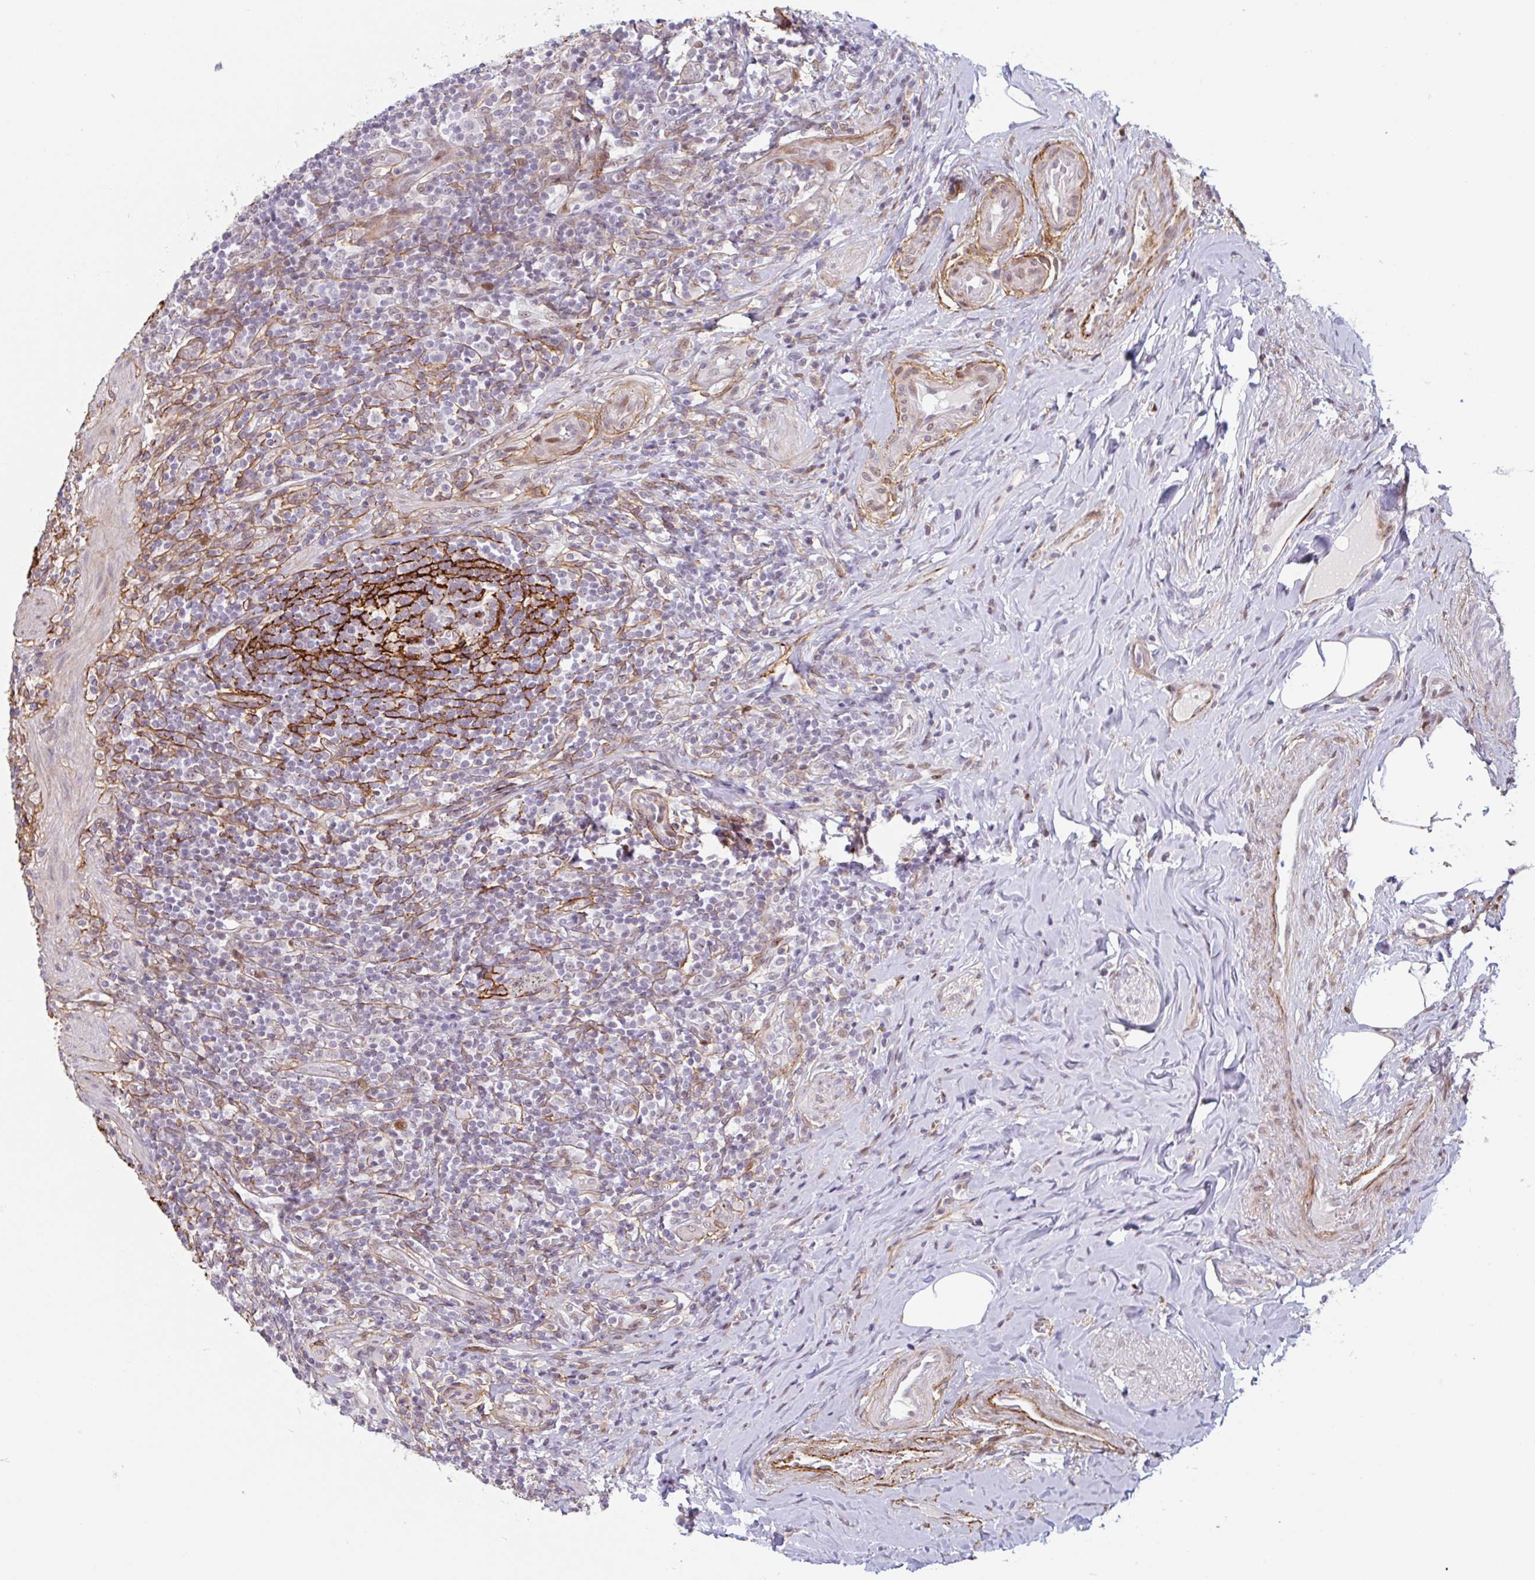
{"staining": {"intensity": "weak", "quantity": "<25%", "location": "nuclear"}, "tissue": "appendix", "cell_type": "Glandular cells", "image_type": "normal", "snomed": [{"axis": "morphology", "description": "Normal tissue, NOS"}, {"axis": "topography", "description": "Appendix"}], "caption": "IHC of unremarkable human appendix demonstrates no staining in glandular cells.", "gene": "TMEM119", "patient": {"sex": "female", "age": 43}}